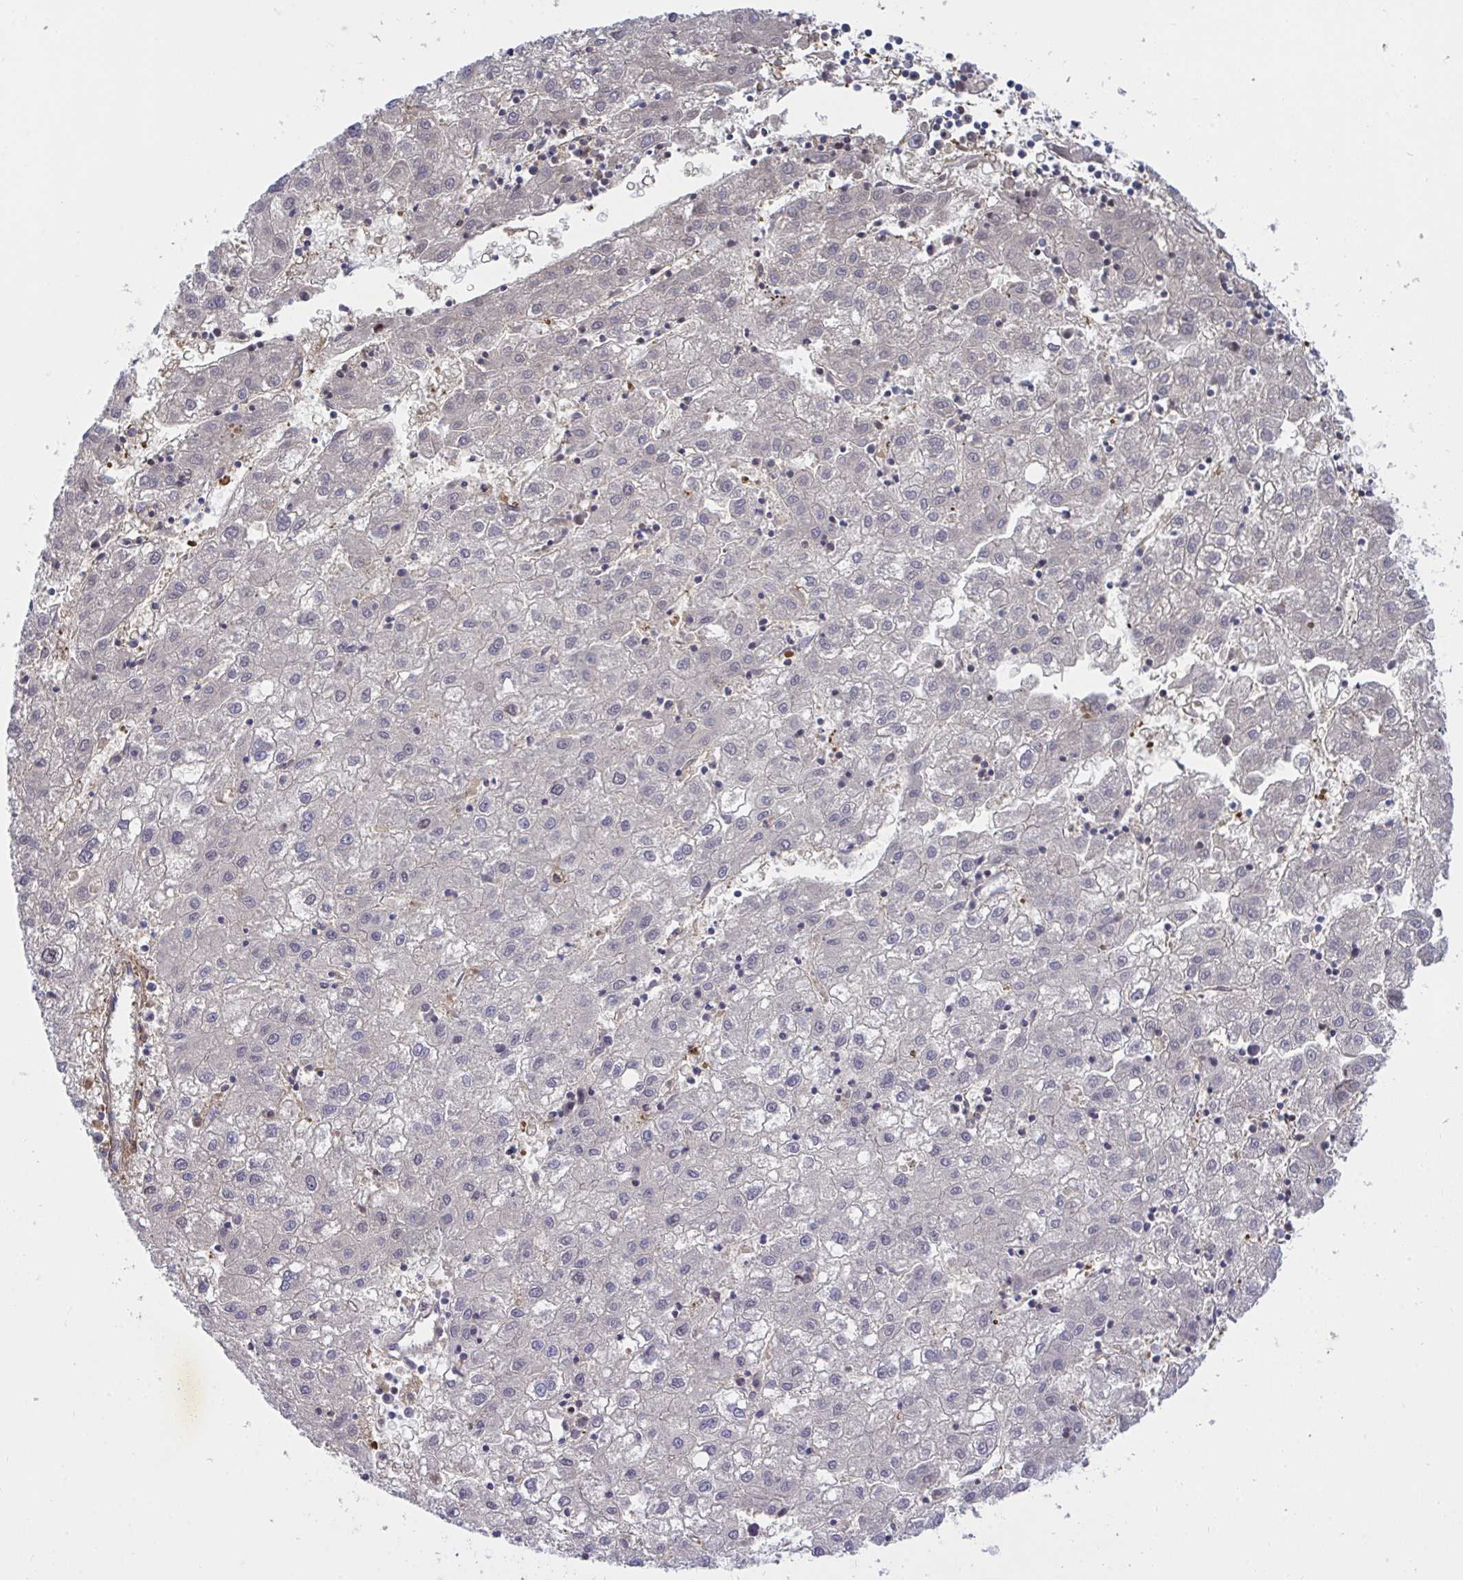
{"staining": {"intensity": "negative", "quantity": "none", "location": "none"}, "tissue": "liver cancer", "cell_type": "Tumor cells", "image_type": "cancer", "snomed": [{"axis": "morphology", "description": "Carcinoma, Hepatocellular, NOS"}, {"axis": "topography", "description": "Liver"}], "caption": "Immunohistochemistry (IHC) histopathology image of human liver cancer stained for a protein (brown), which displays no positivity in tumor cells.", "gene": "CENPQ", "patient": {"sex": "male", "age": 72}}